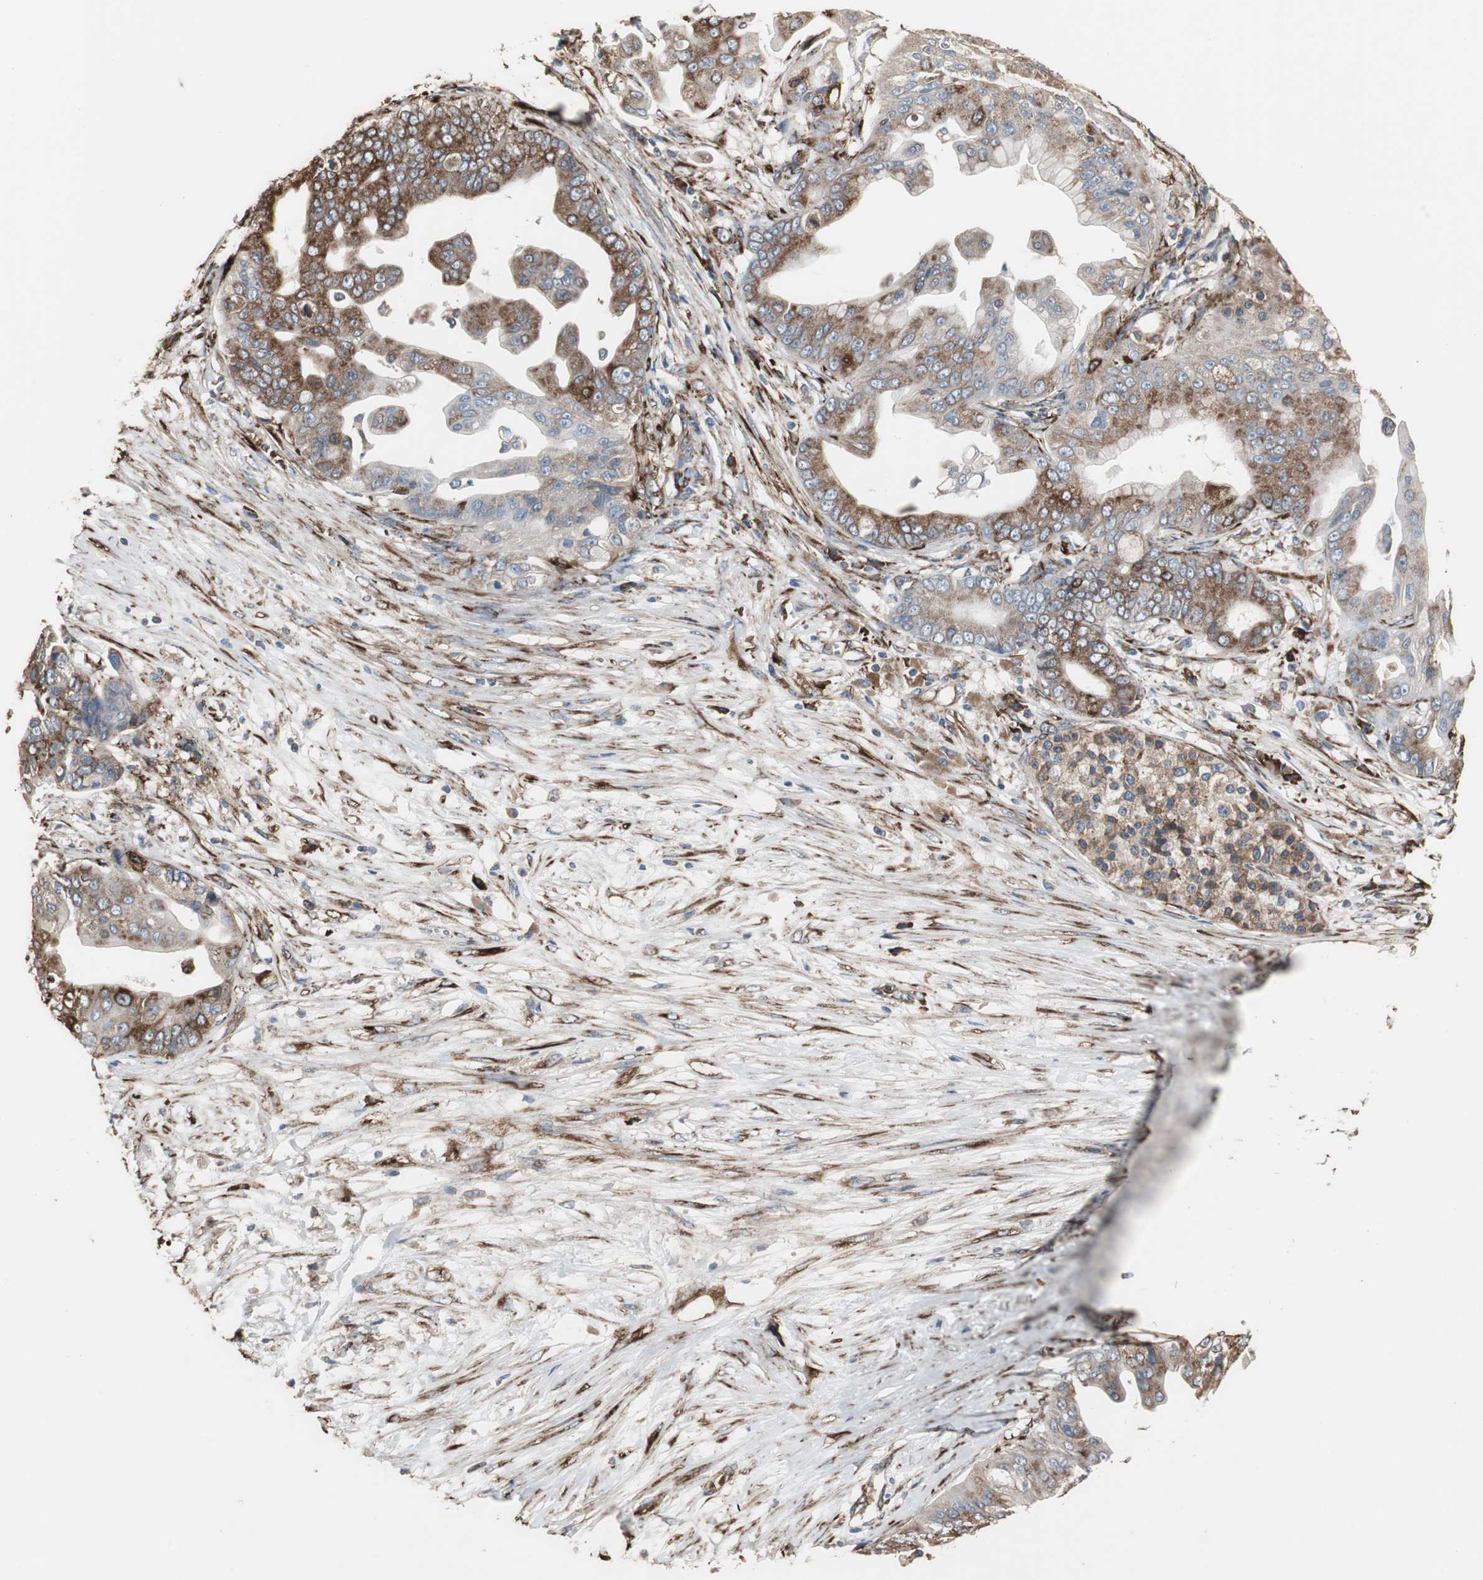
{"staining": {"intensity": "moderate", "quantity": ">75%", "location": "cytoplasmic/membranous"}, "tissue": "pancreatic cancer", "cell_type": "Tumor cells", "image_type": "cancer", "snomed": [{"axis": "morphology", "description": "Adenocarcinoma, NOS"}, {"axis": "topography", "description": "Pancreas"}], "caption": "There is medium levels of moderate cytoplasmic/membranous positivity in tumor cells of pancreatic cancer, as demonstrated by immunohistochemical staining (brown color).", "gene": "CALU", "patient": {"sex": "female", "age": 75}}